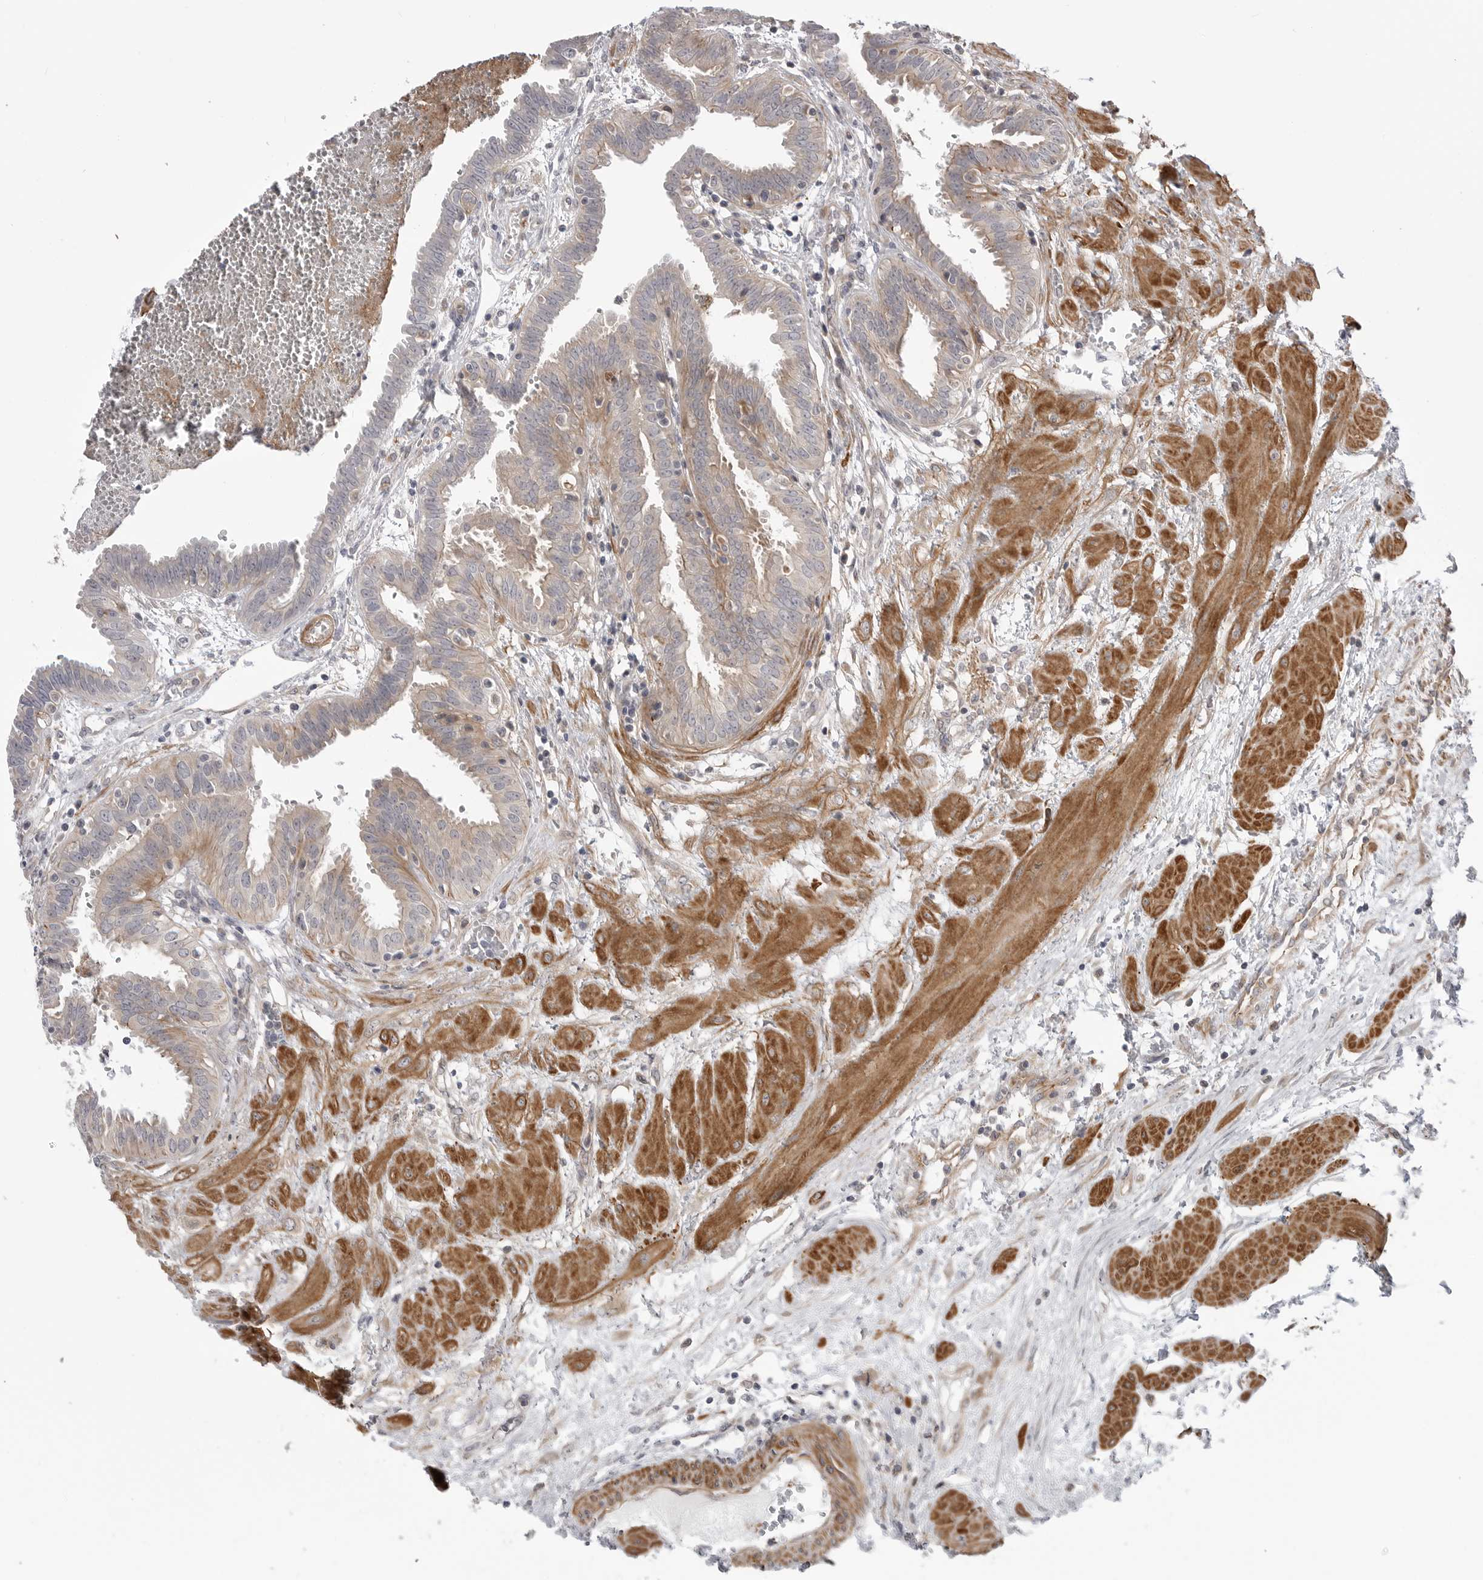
{"staining": {"intensity": "moderate", "quantity": "25%-75%", "location": "cytoplasmic/membranous"}, "tissue": "fallopian tube", "cell_type": "Glandular cells", "image_type": "normal", "snomed": [{"axis": "morphology", "description": "Normal tissue, NOS"}, {"axis": "topography", "description": "Fallopian tube"}, {"axis": "topography", "description": "Placenta"}], "caption": "Brown immunohistochemical staining in normal fallopian tube displays moderate cytoplasmic/membranous positivity in approximately 25%-75% of glandular cells. (Brightfield microscopy of DAB IHC at high magnification).", "gene": "SCP2", "patient": {"sex": "female", "age": 32}}